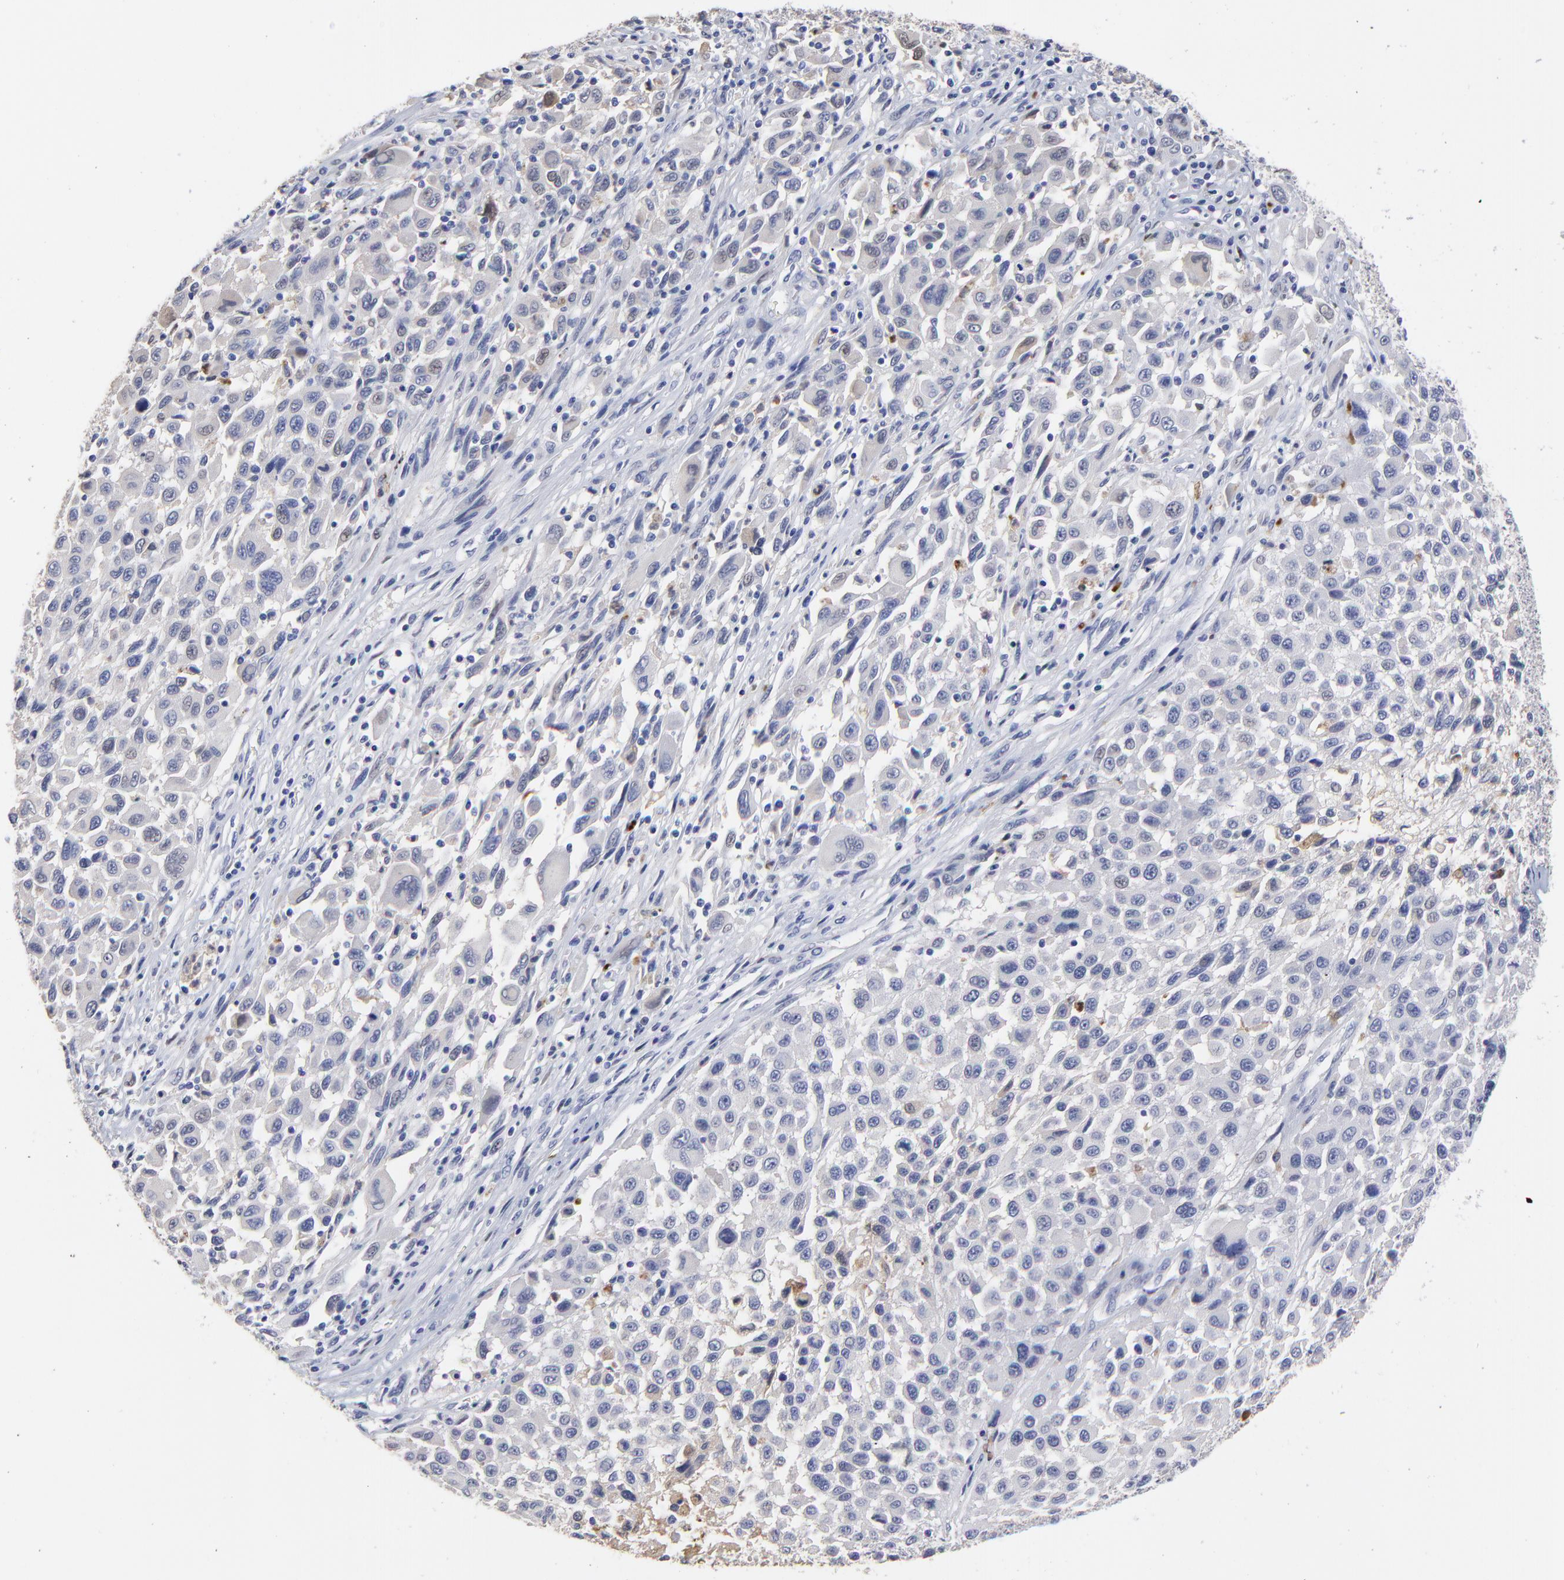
{"staining": {"intensity": "negative", "quantity": "none", "location": "none"}, "tissue": "melanoma", "cell_type": "Tumor cells", "image_type": "cancer", "snomed": [{"axis": "morphology", "description": "Malignant melanoma, Metastatic site"}, {"axis": "topography", "description": "Lymph node"}], "caption": "Tumor cells are negative for protein expression in human malignant melanoma (metastatic site).", "gene": "SMARCA1", "patient": {"sex": "male", "age": 61}}